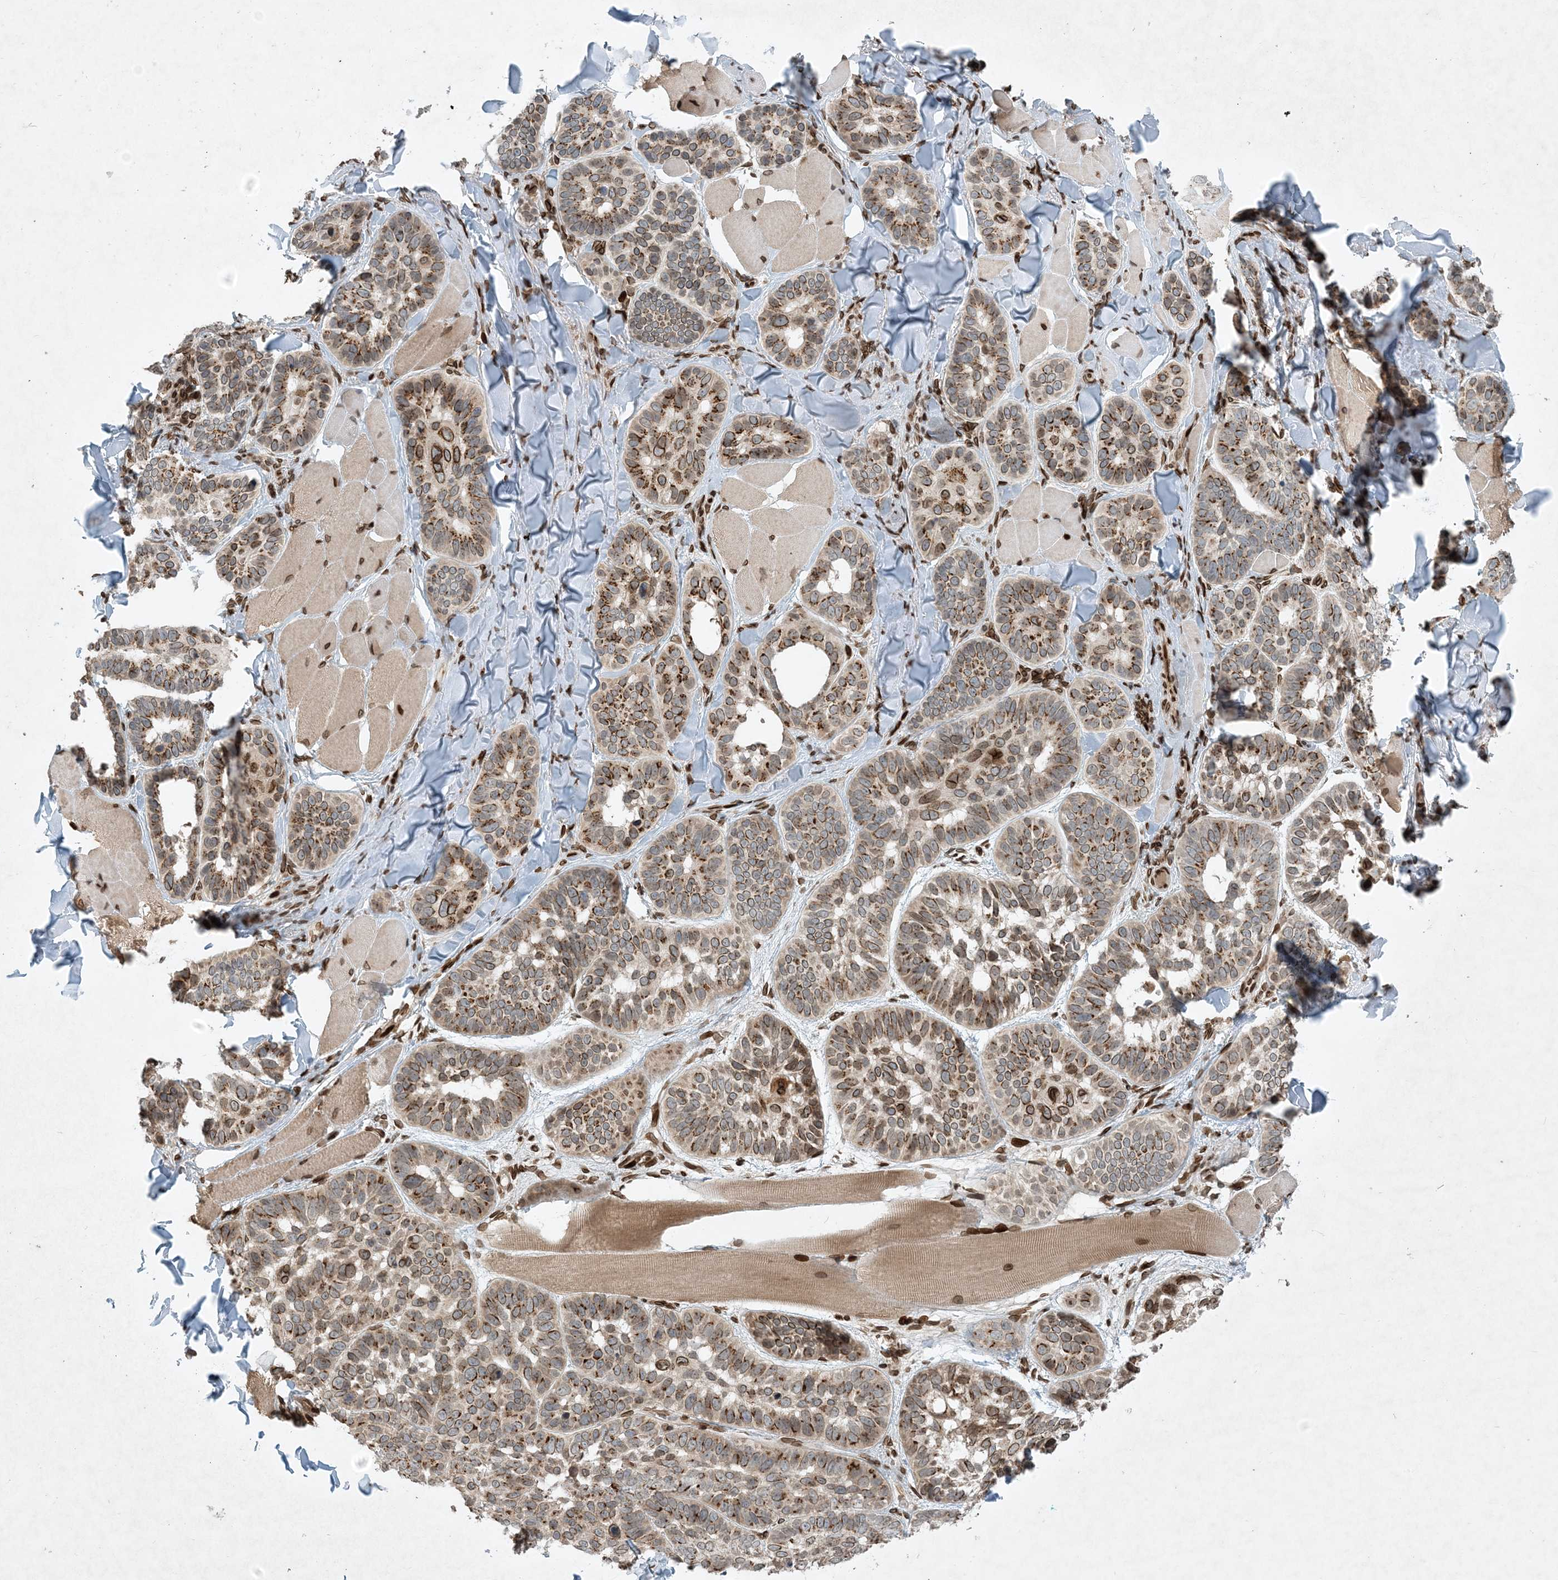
{"staining": {"intensity": "strong", "quantity": "25%-75%", "location": "cytoplasmic/membranous,nuclear"}, "tissue": "skin cancer", "cell_type": "Tumor cells", "image_type": "cancer", "snomed": [{"axis": "morphology", "description": "Basal cell carcinoma"}, {"axis": "topography", "description": "Skin"}], "caption": "This is a histology image of IHC staining of skin cancer, which shows strong positivity in the cytoplasmic/membranous and nuclear of tumor cells.", "gene": "SLC35A2", "patient": {"sex": "male", "age": 62}}